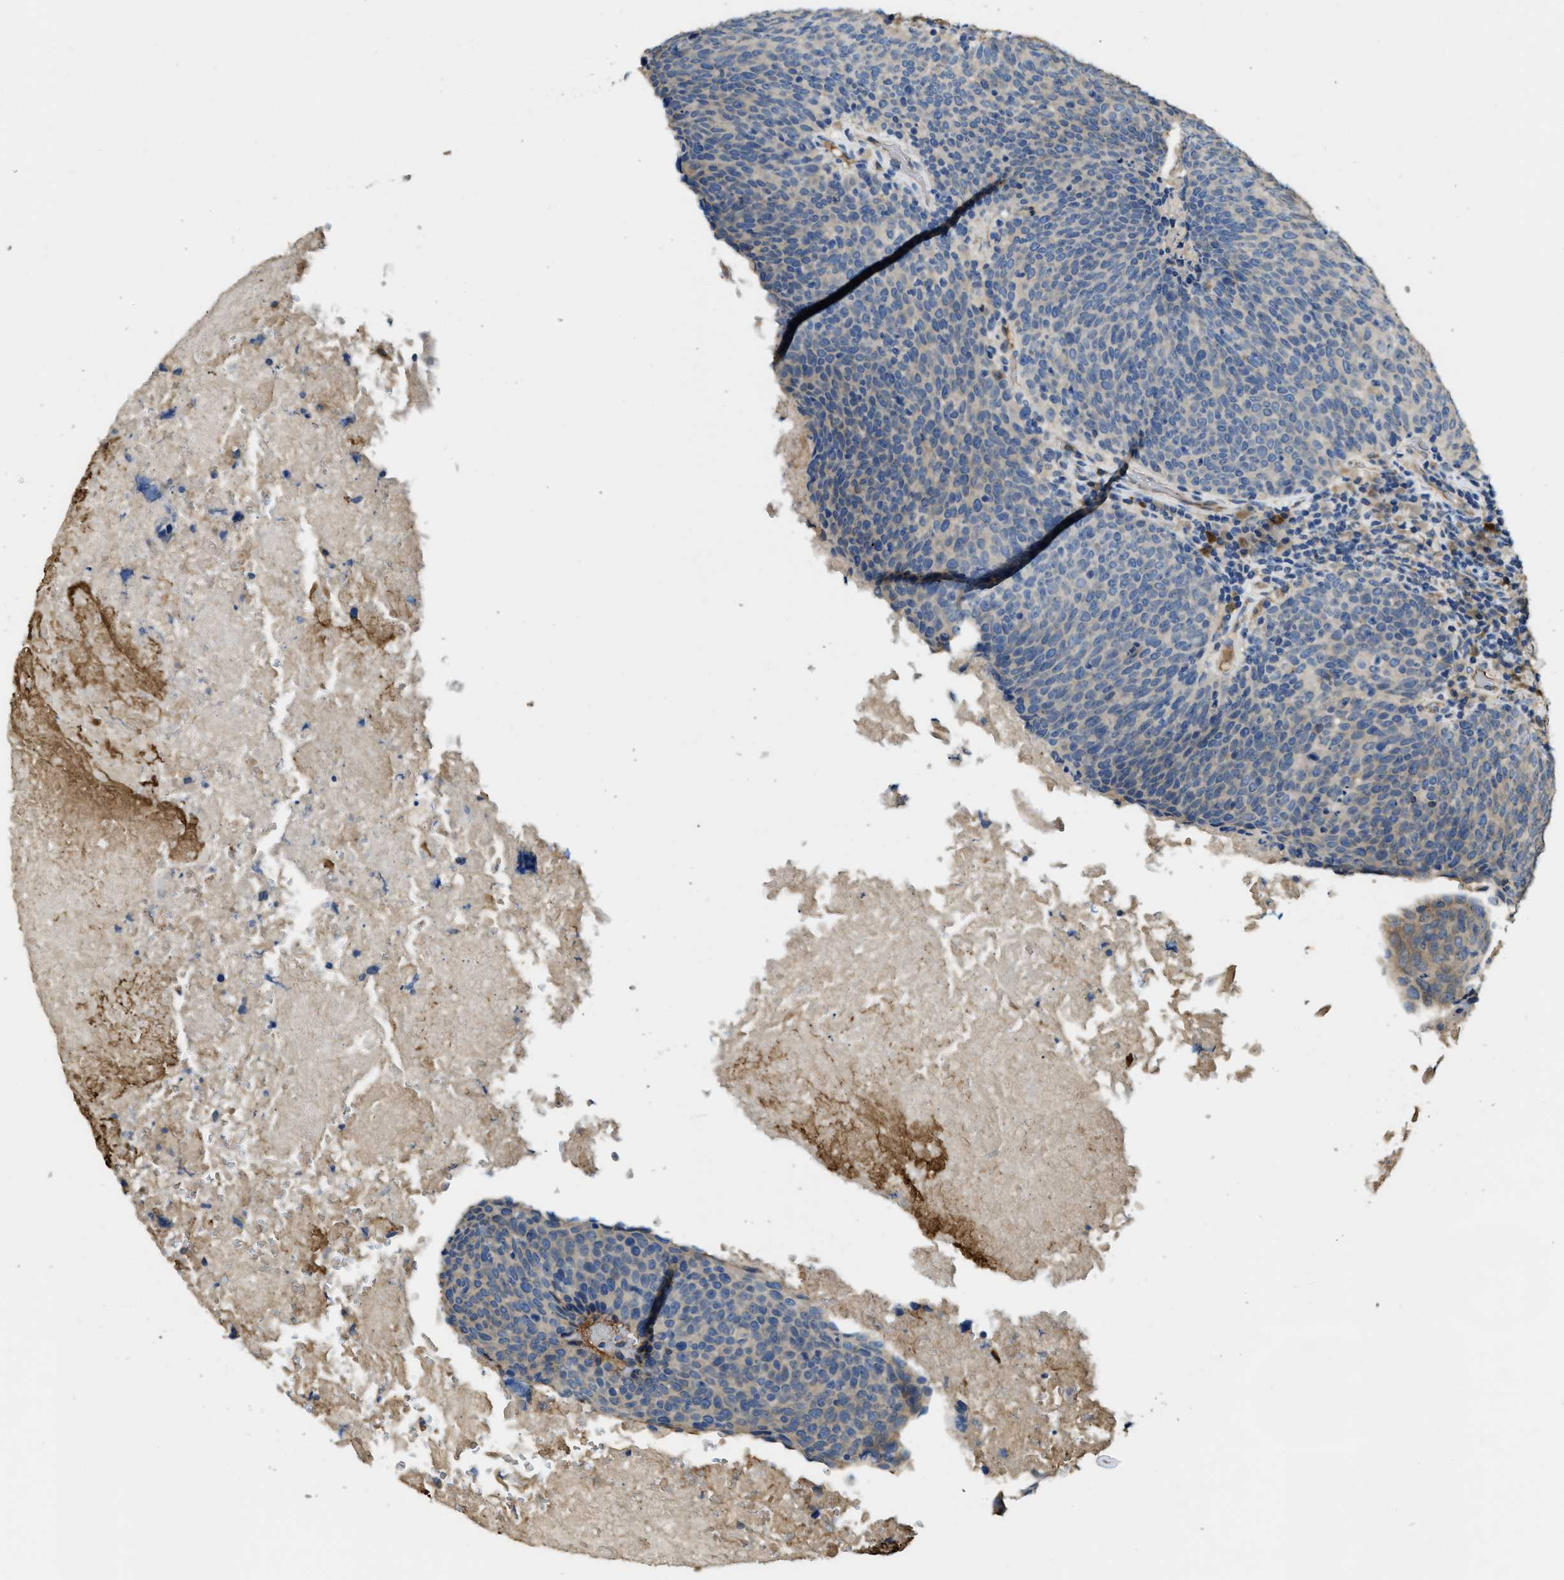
{"staining": {"intensity": "weak", "quantity": "<25%", "location": "cytoplasmic/membranous"}, "tissue": "head and neck cancer", "cell_type": "Tumor cells", "image_type": "cancer", "snomed": [{"axis": "morphology", "description": "Squamous cell carcinoma, NOS"}, {"axis": "morphology", "description": "Squamous cell carcinoma, metastatic, NOS"}, {"axis": "topography", "description": "Lymph node"}, {"axis": "topography", "description": "Head-Neck"}], "caption": "Histopathology image shows no significant protein expression in tumor cells of head and neck squamous cell carcinoma.", "gene": "RIPK2", "patient": {"sex": "male", "age": 62}}